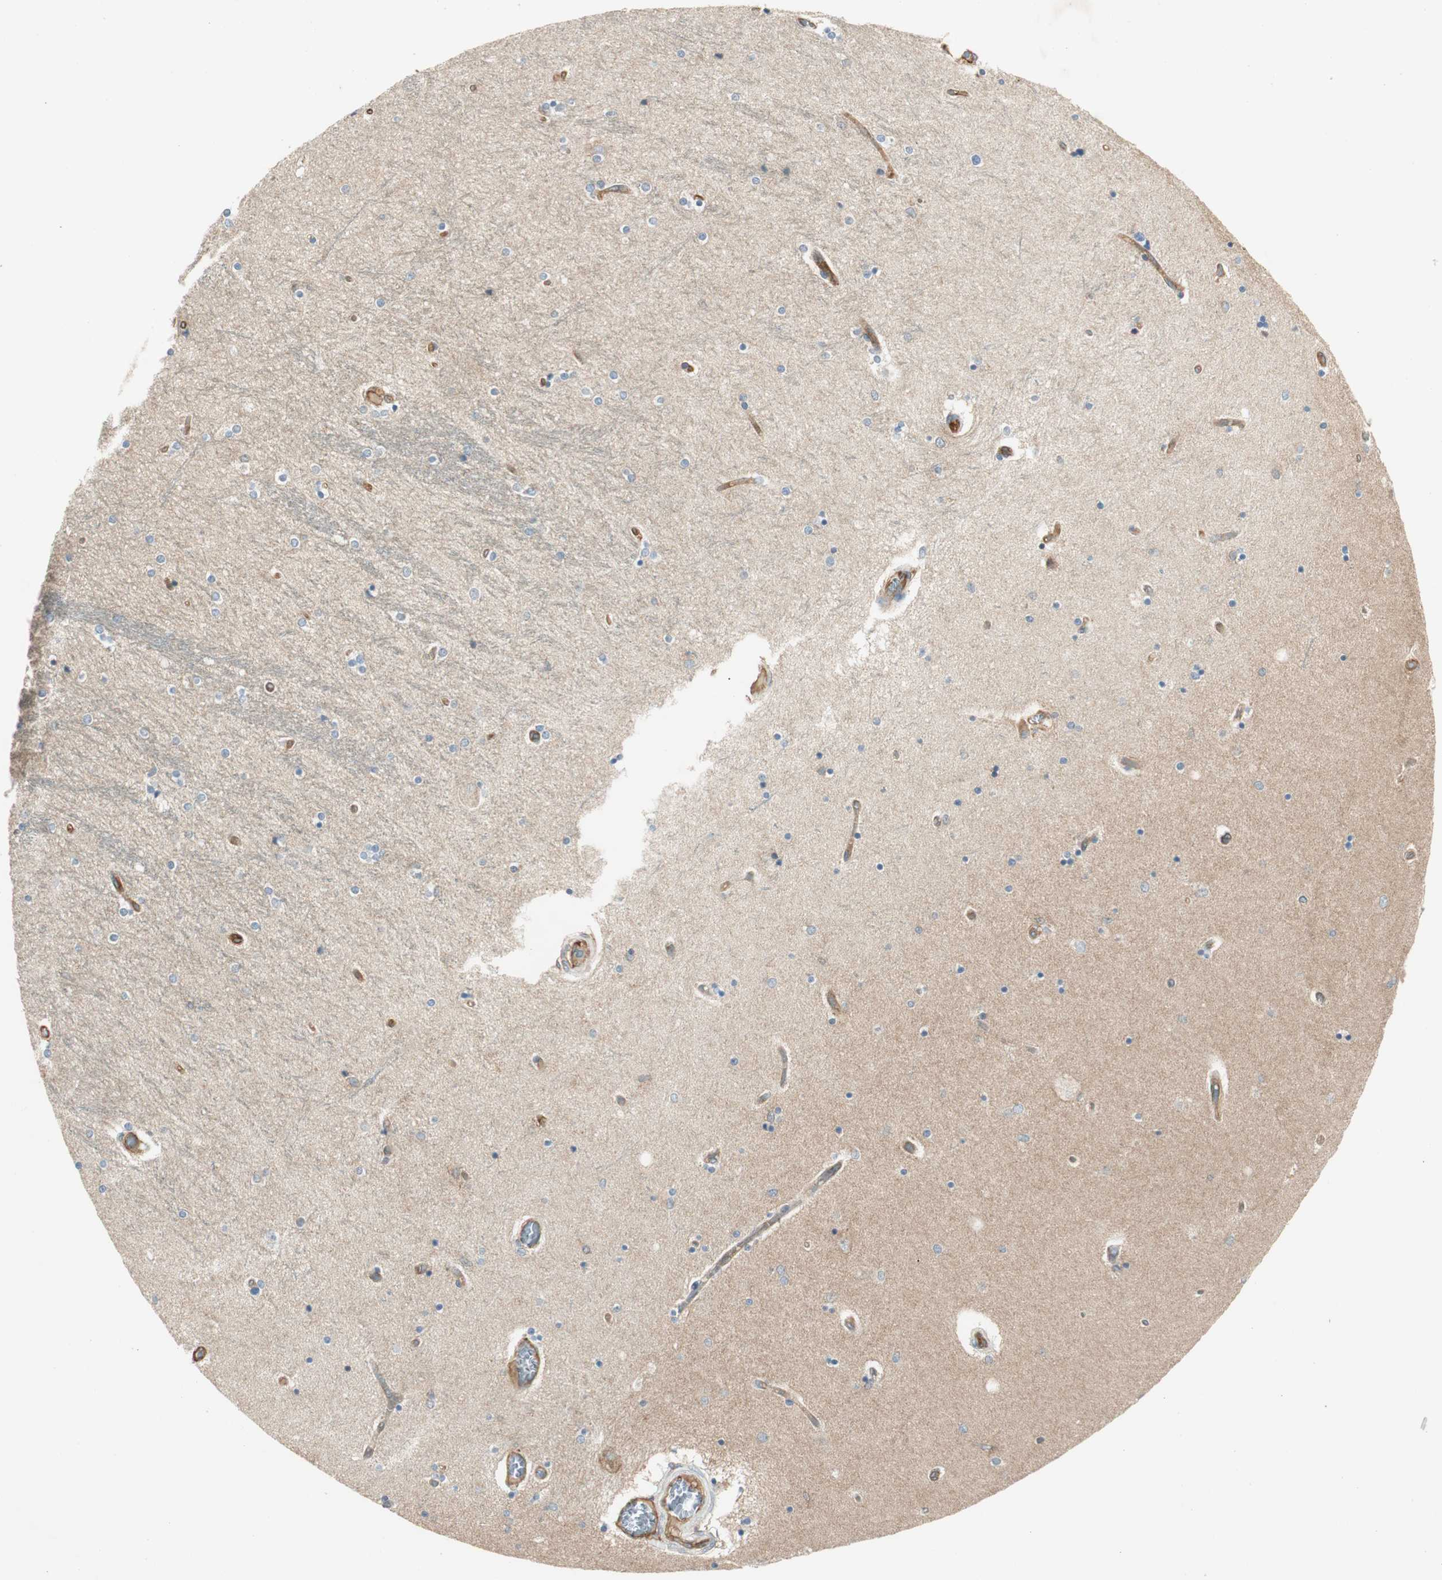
{"staining": {"intensity": "negative", "quantity": "none", "location": "none"}, "tissue": "hippocampus", "cell_type": "Glial cells", "image_type": "normal", "snomed": [{"axis": "morphology", "description": "Normal tissue, NOS"}, {"axis": "topography", "description": "Hippocampus"}], "caption": "Glial cells show no significant protein staining in unremarkable hippocampus. (Brightfield microscopy of DAB IHC at high magnification).", "gene": "BTN3A3", "patient": {"sex": "female", "age": 54}}